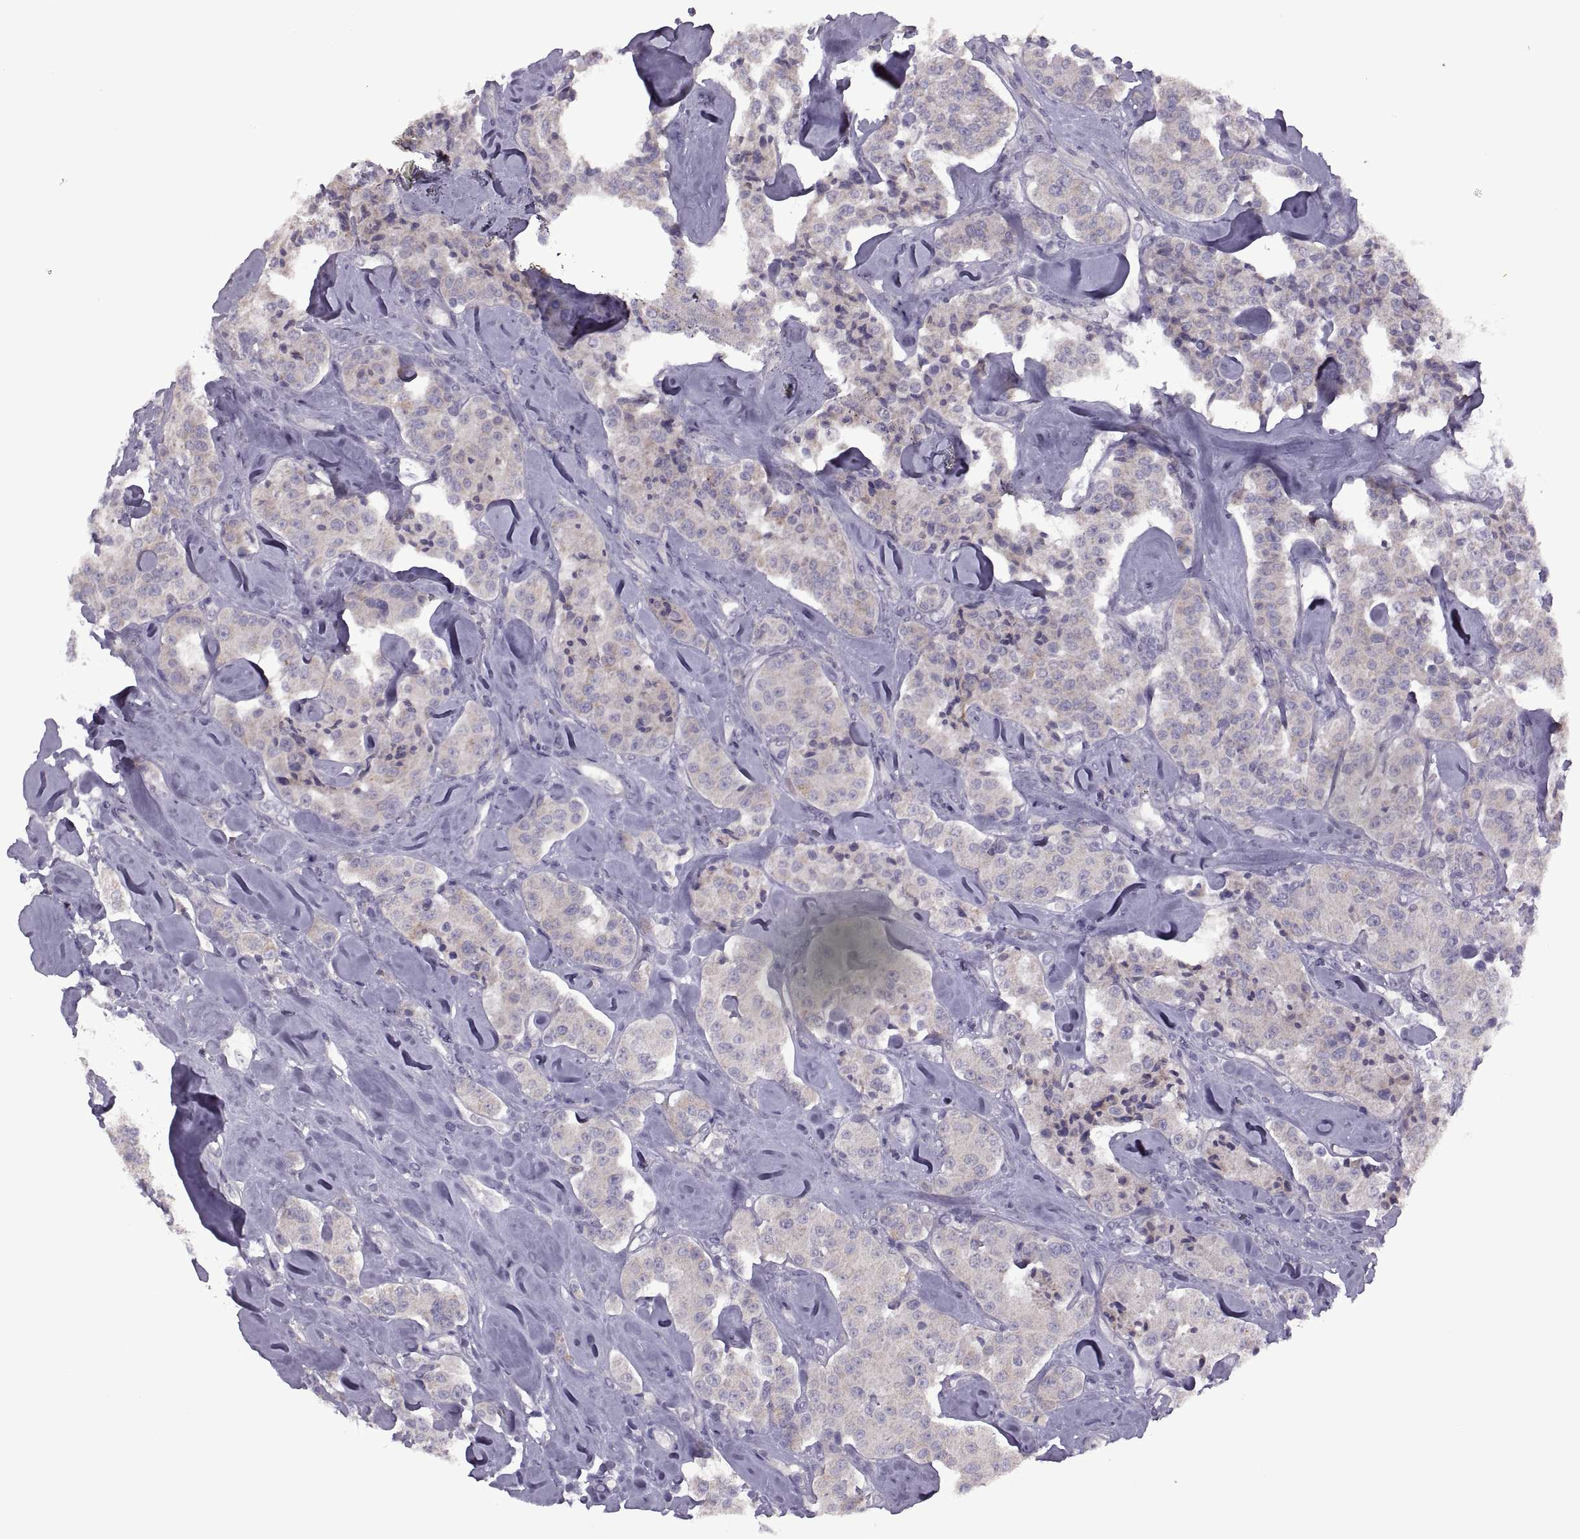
{"staining": {"intensity": "weak", "quantity": "<25%", "location": "cytoplasmic/membranous"}, "tissue": "carcinoid", "cell_type": "Tumor cells", "image_type": "cancer", "snomed": [{"axis": "morphology", "description": "Carcinoid, malignant, NOS"}, {"axis": "topography", "description": "Pancreas"}], "caption": "Malignant carcinoid was stained to show a protein in brown. There is no significant expression in tumor cells.", "gene": "RIPK4", "patient": {"sex": "male", "age": 41}}